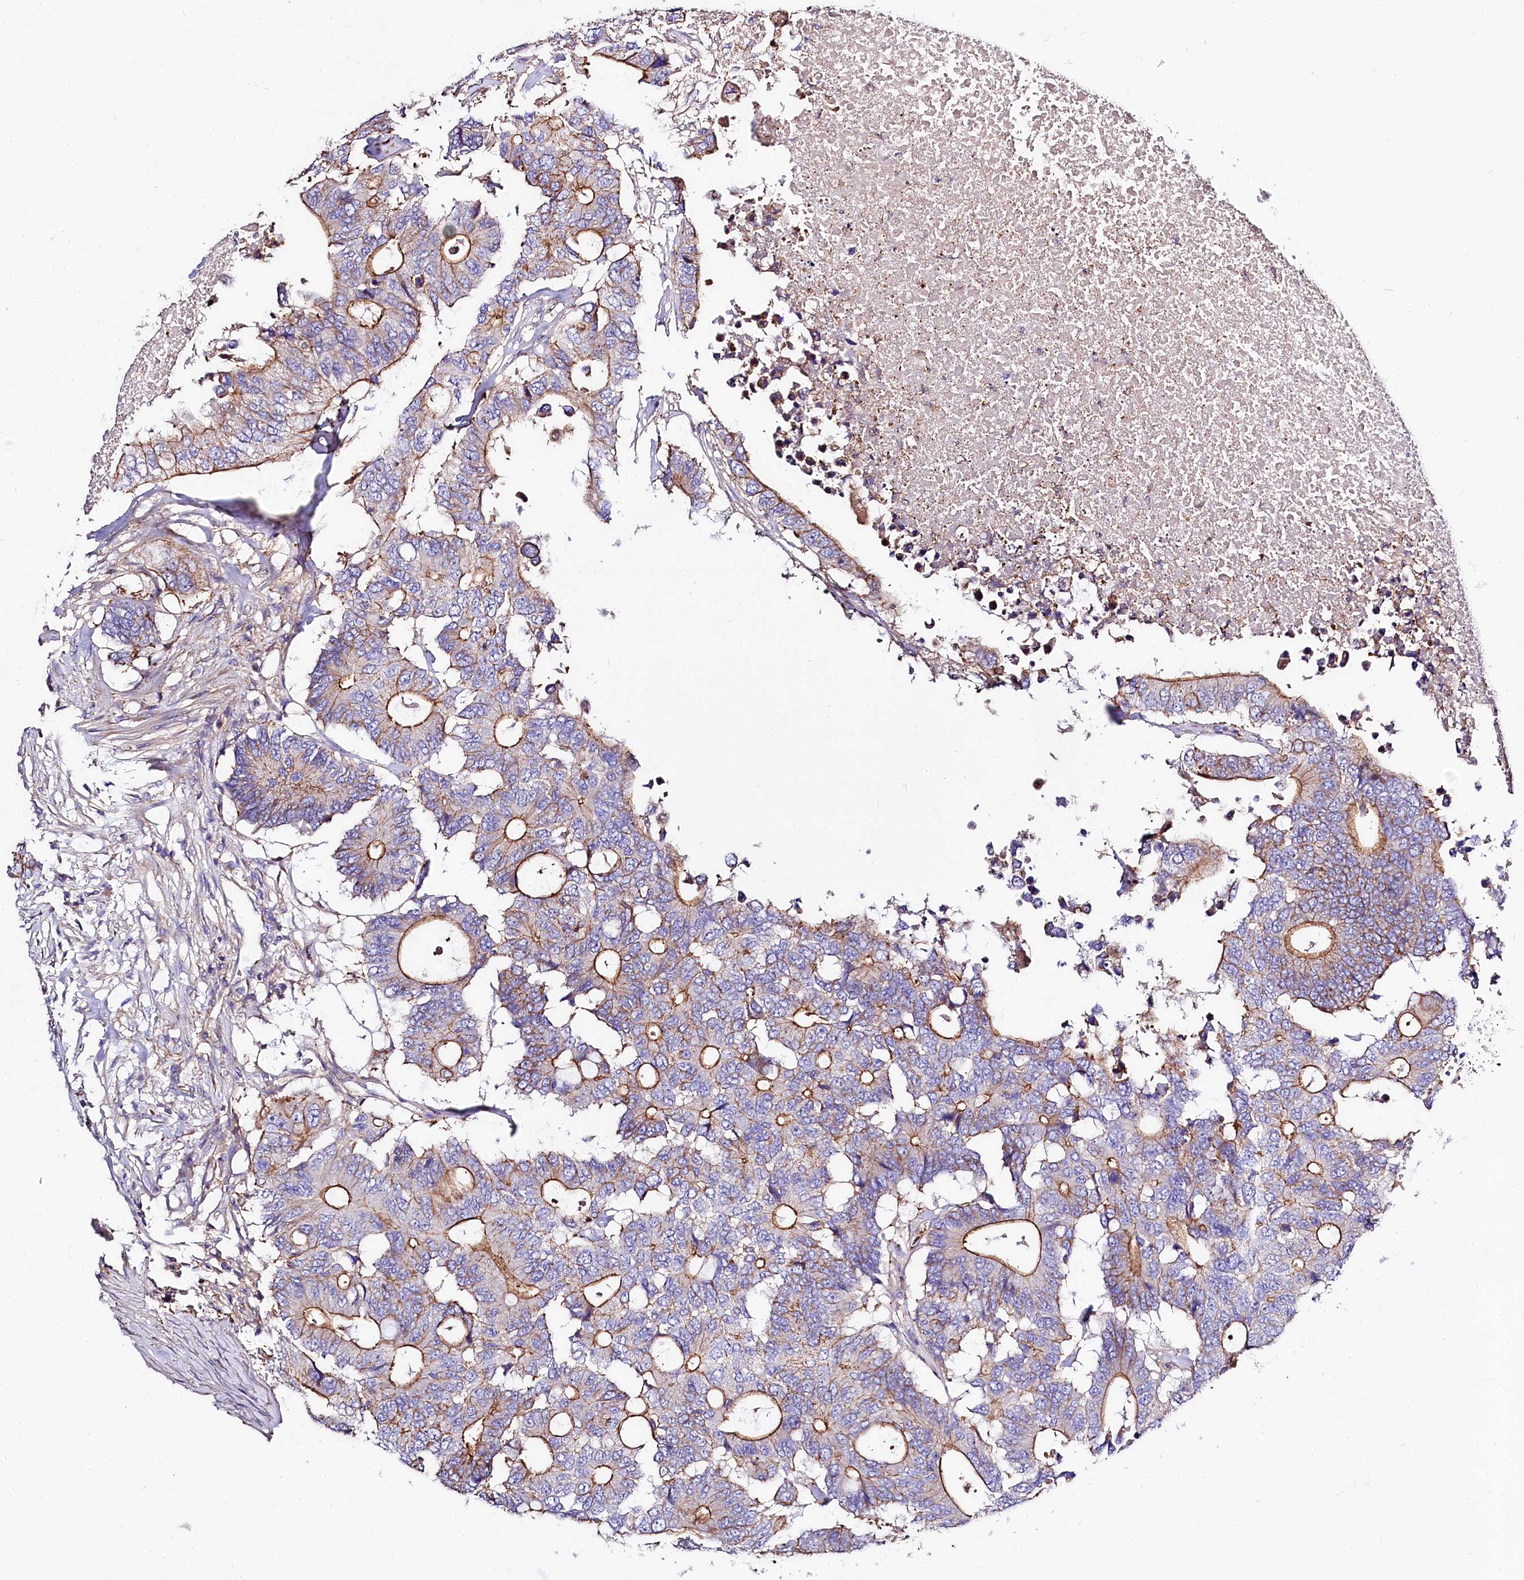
{"staining": {"intensity": "moderate", "quantity": ">75%", "location": "cytoplasmic/membranous"}, "tissue": "colorectal cancer", "cell_type": "Tumor cells", "image_type": "cancer", "snomed": [{"axis": "morphology", "description": "Adenocarcinoma, NOS"}, {"axis": "topography", "description": "Colon"}], "caption": "Immunohistochemistry of human colorectal cancer (adenocarcinoma) demonstrates medium levels of moderate cytoplasmic/membranous expression in about >75% of tumor cells.", "gene": "FCHSD2", "patient": {"sex": "male", "age": 71}}